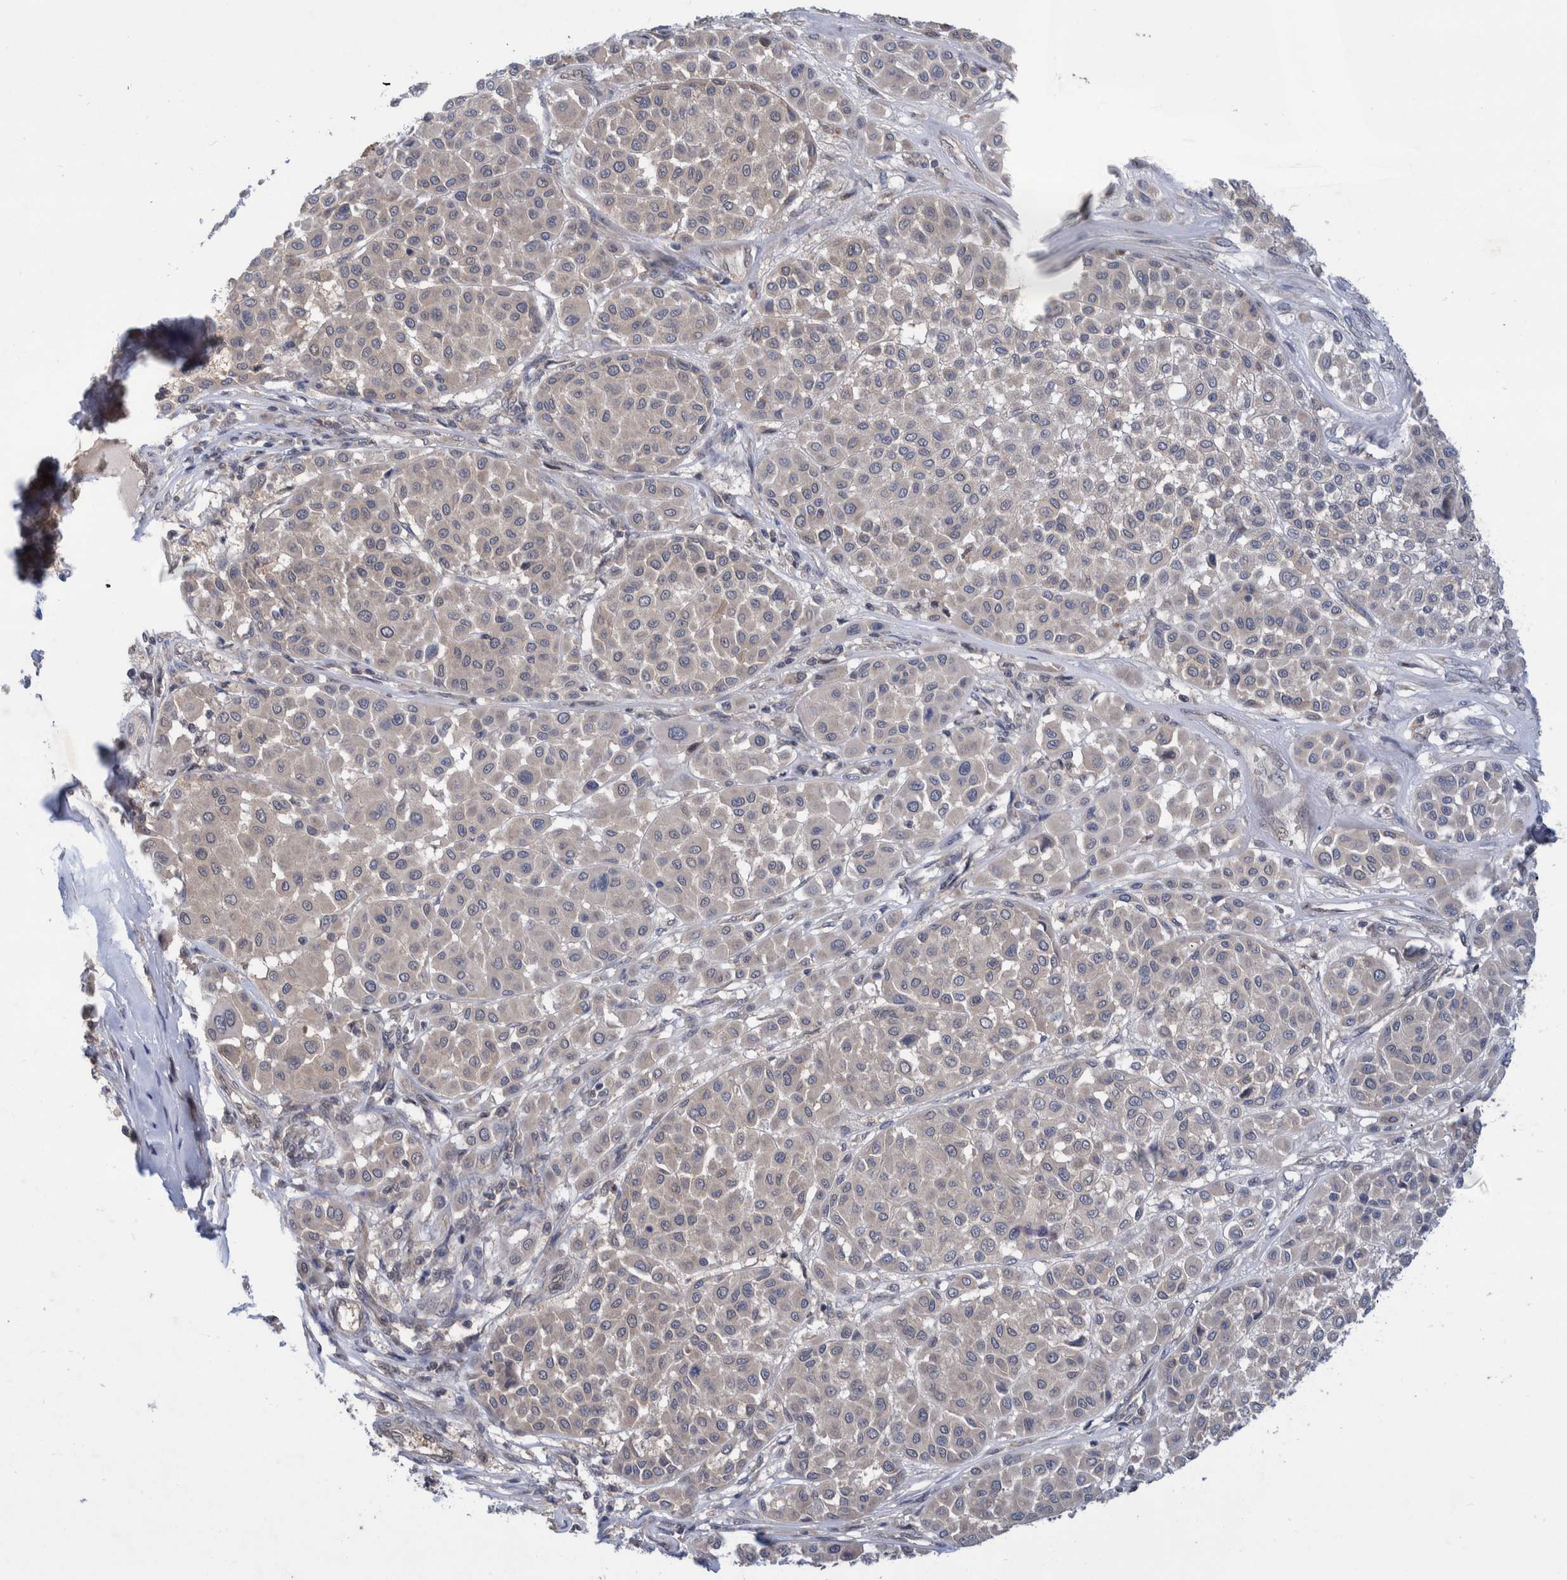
{"staining": {"intensity": "negative", "quantity": "none", "location": "none"}, "tissue": "melanoma", "cell_type": "Tumor cells", "image_type": "cancer", "snomed": [{"axis": "morphology", "description": "Malignant melanoma, Metastatic site"}, {"axis": "topography", "description": "Soft tissue"}], "caption": "IHC micrograph of human malignant melanoma (metastatic site) stained for a protein (brown), which shows no expression in tumor cells.", "gene": "PLPBP", "patient": {"sex": "male", "age": 41}}